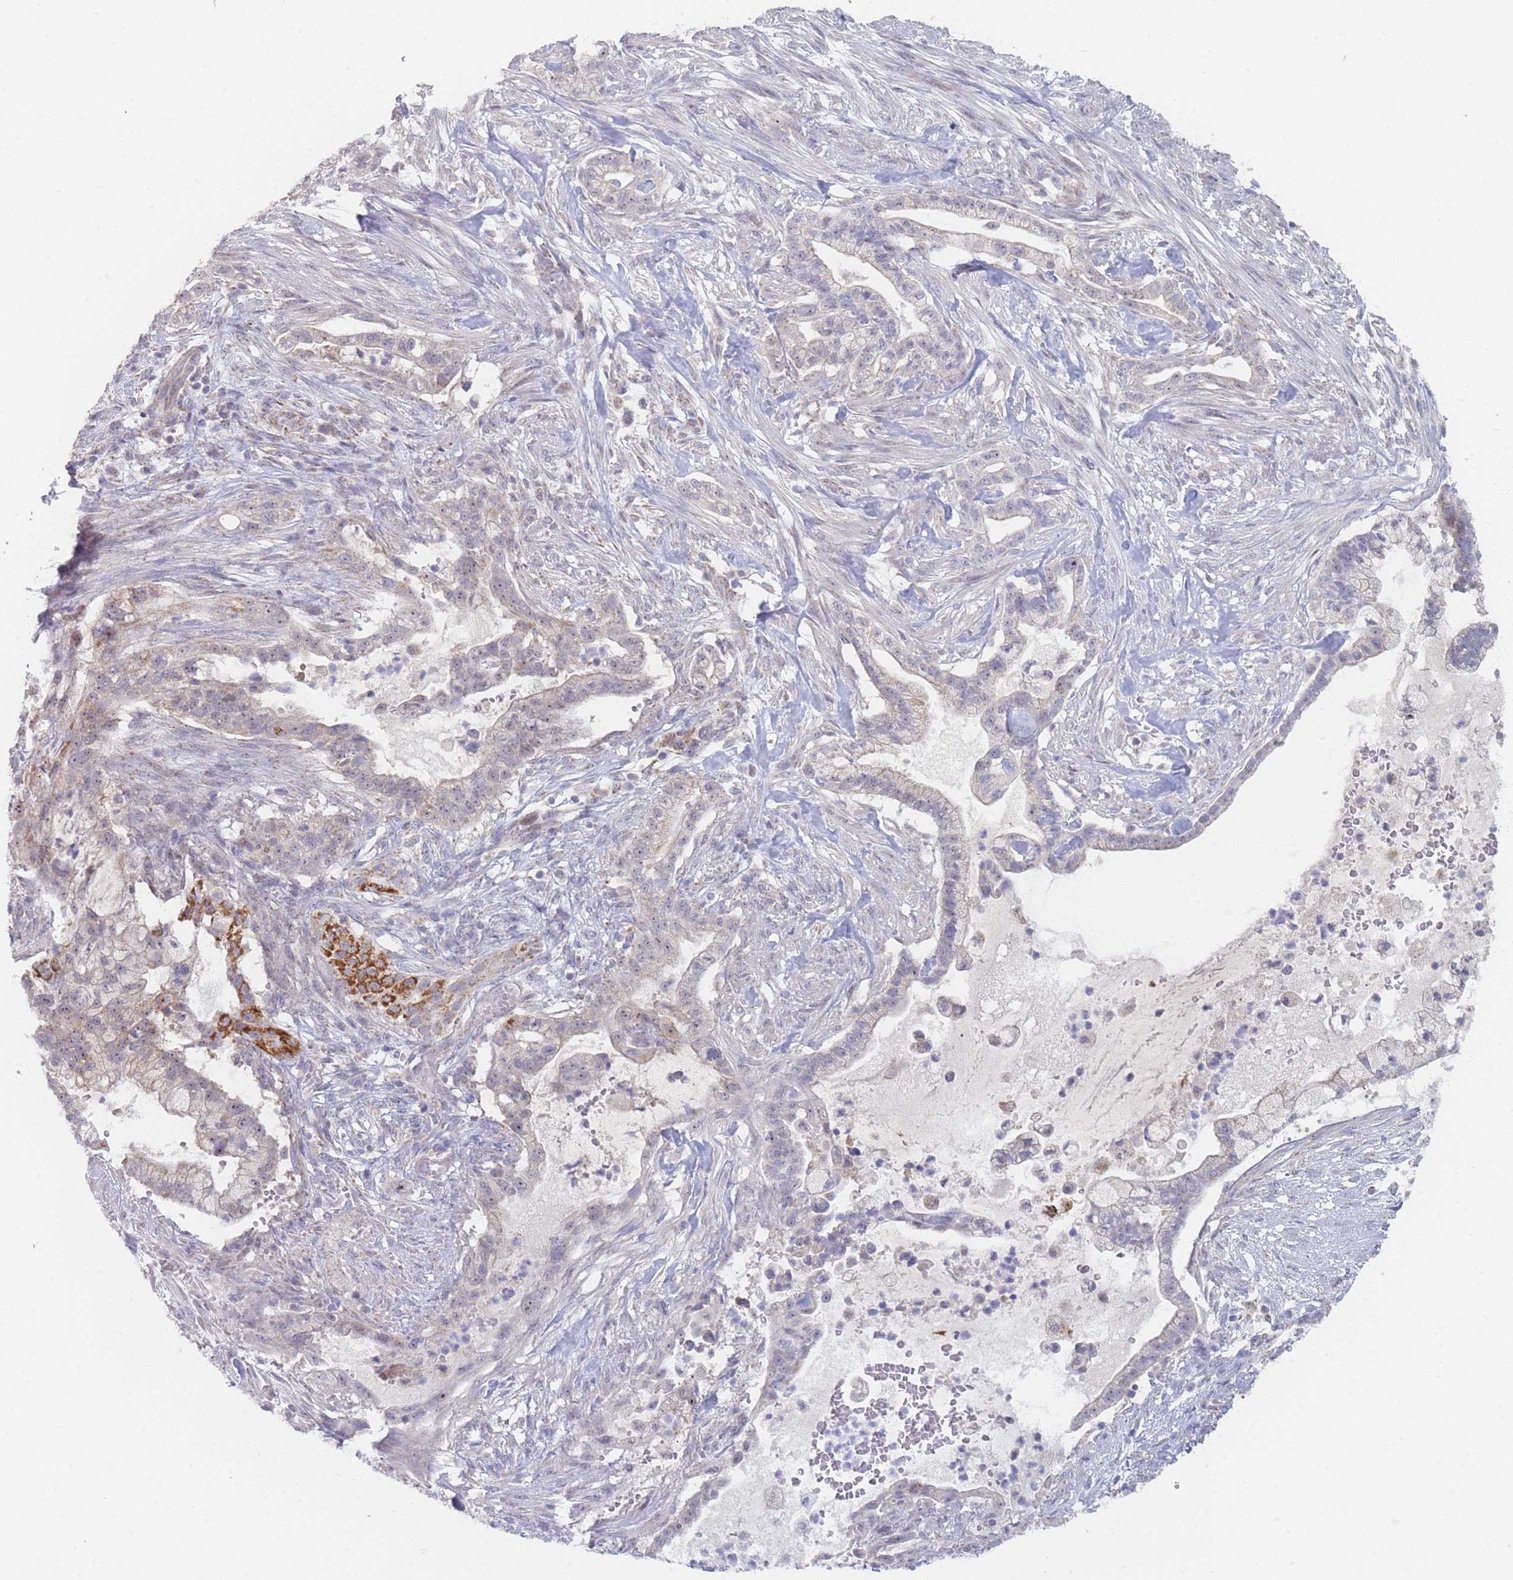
{"staining": {"intensity": "strong", "quantity": "<25%", "location": "cytoplasmic/membranous"}, "tissue": "pancreatic cancer", "cell_type": "Tumor cells", "image_type": "cancer", "snomed": [{"axis": "morphology", "description": "Adenocarcinoma, NOS"}, {"axis": "topography", "description": "Pancreas"}], "caption": "Pancreatic cancer (adenocarcinoma) stained with a brown dye reveals strong cytoplasmic/membranous positive staining in about <25% of tumor cells.", "gene": "RNF8", "patient": {"sex": "male", "age": 44}}